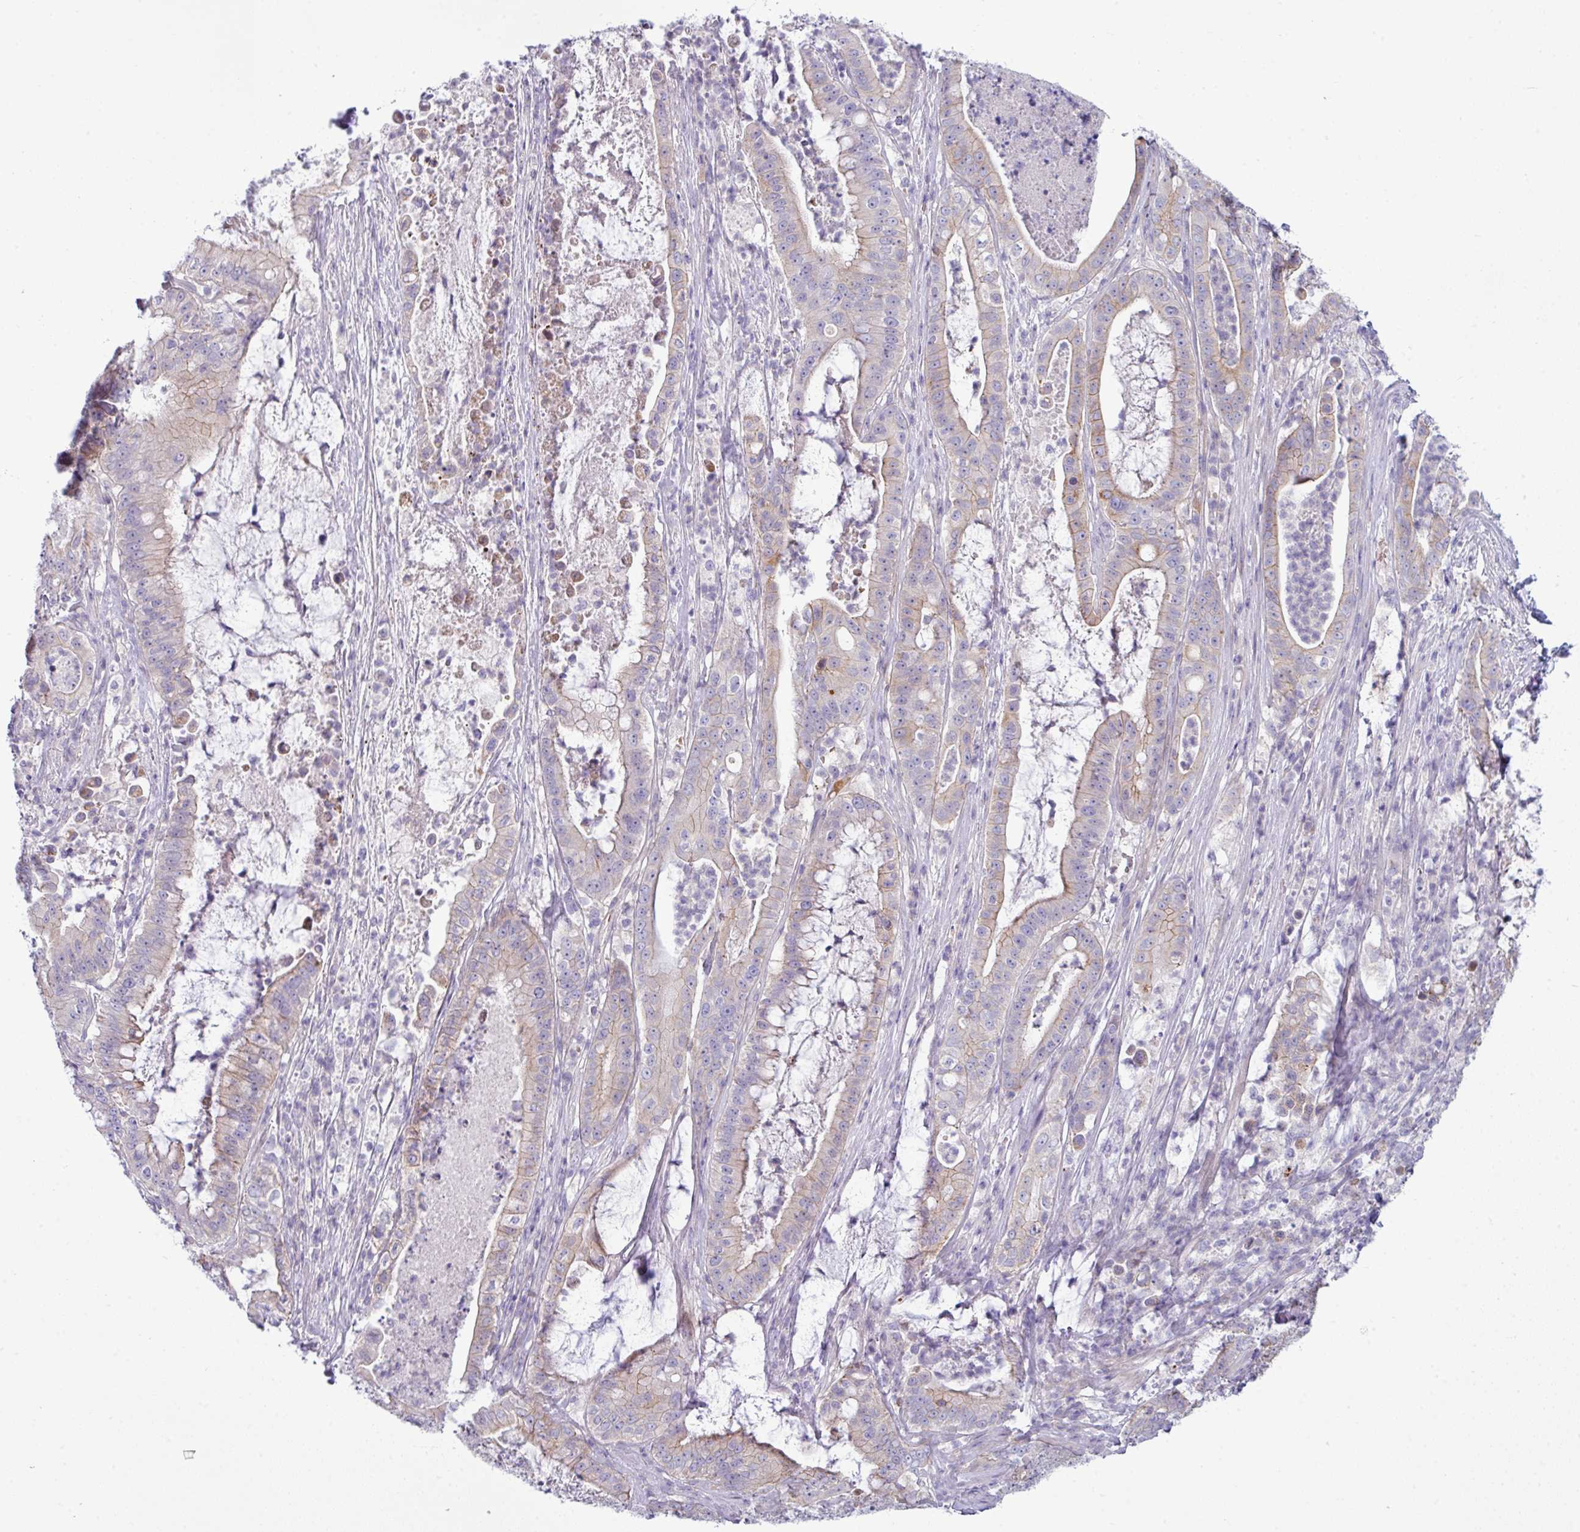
{"staining": {"intensity": "weak", "quantity": "<25%", "location": "cytoplasmic/membranous"}, "tissue": "pancreatic cancer", "cell_type": "Tumor cells", "image_type": "cancer", "snomed": [{"axis": "morphology", "description": "Adenocarcinoma, NOS"}, {"axis": "topography", "description": "Pancreas"}], "caption": "Immunohistochemistry (IHC) histopathology image of adenocarcinoma (pancreatic) stained for a protein (brown), which shows no staining in tumor cells.", "gene": "ACAP3", "patient": {"sex": "male", "age": 71}}